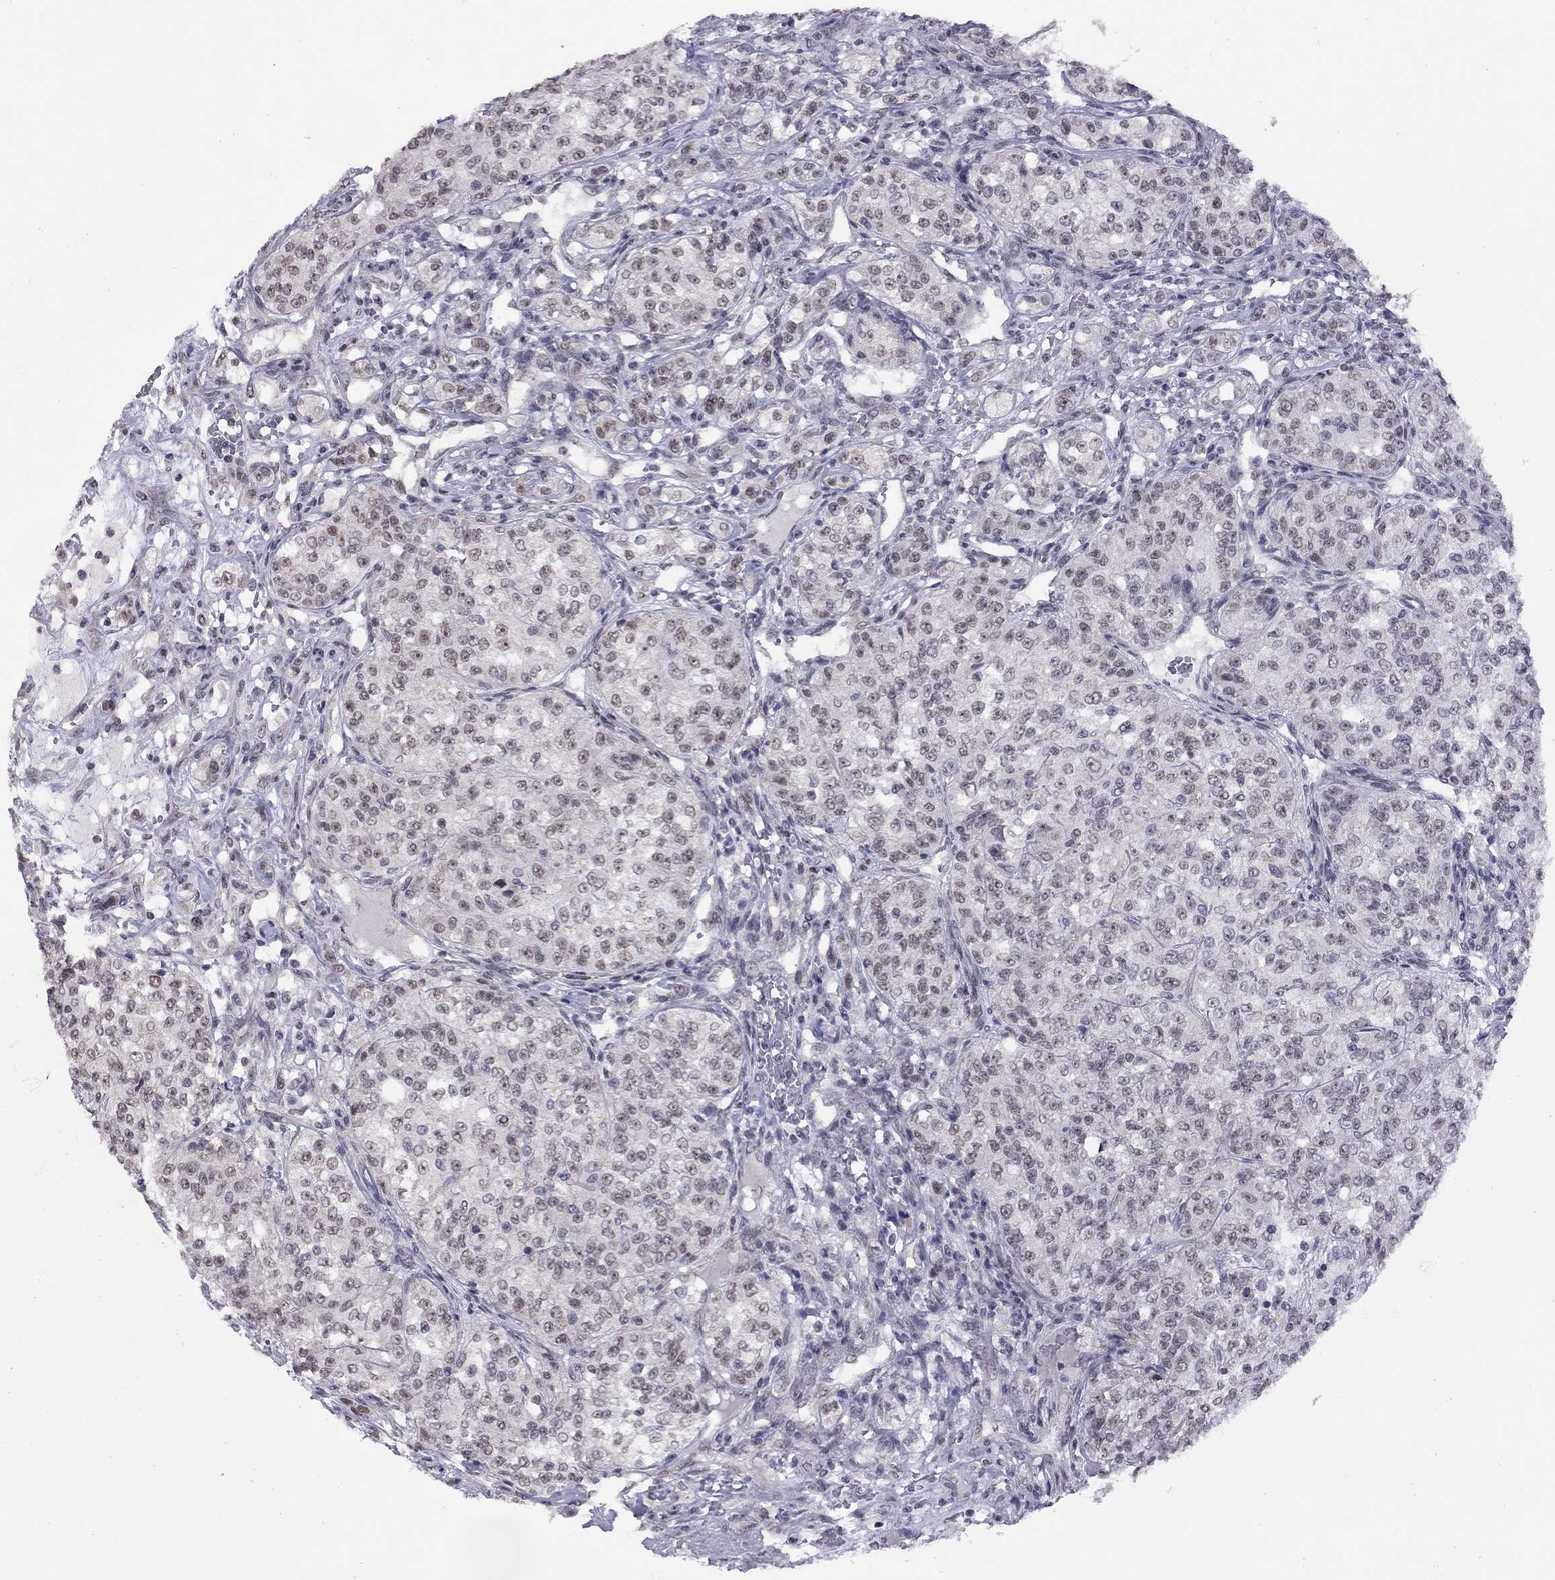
{"staining": {"intensity": "weak", "quantity": "25%-75%", "location": "nuclear"}, "tissue": "renal cancer", "cell_type": "Tumor cells", "image_type": "cancer", "snomed": [{"axis": "morphology", "description": "Adenocarcinoma, NOS"}, {"axis": "topography", "description": "Kidney"}], "caption": "Human renal cancer stained with a brown dye demonstrates weak nuclear positive staining in about 25%-75% of tumor cells.", "gene": "HES5", "patient": {"sex": "female", "age": 63}}